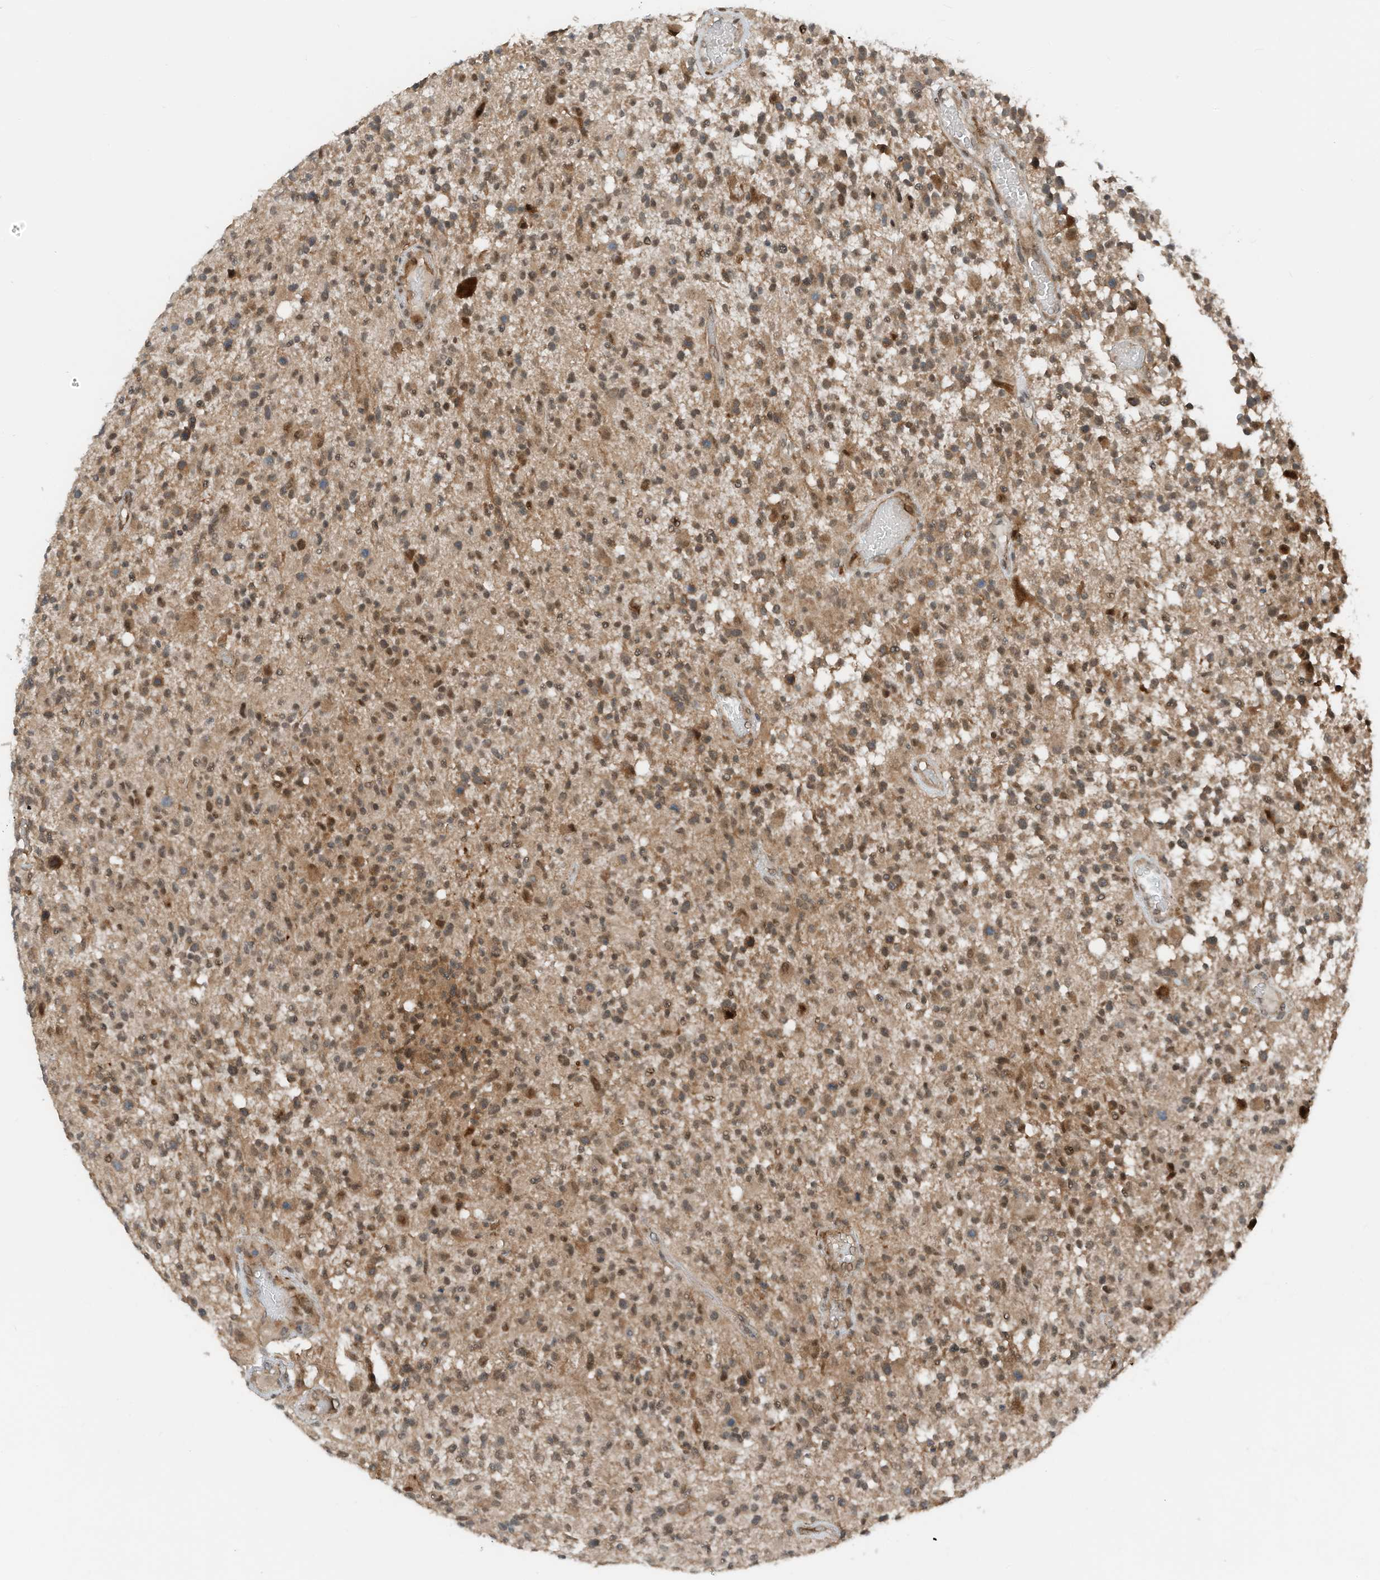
{"staining": {"intensity": "moderate", "quantity": ">75%", "location": "nuclear"}, "tissue": "glioma", "cell_type": "Tumor cells", "image_type": "cancer", "snomed": [{"axis": "morphology", "description": "Glioma, malignant, High grade"}, {"axis": "morphology", "description": "Glioblastoma, NOS"}, {"axis": "topography", "description": "Brain"}], "caption": "Glioma stained with immunohistochemistry demonstrates moderate nuclear positivity in about >75% of tumor cells. Using DAB (3,3'-diaminobenzidine) (brown) and hematoxylin (blue) stains, captured at high magnification using brightfield microscopy.", "gene": "RMND1", "patient": {"sex": "male", "age": 60}}